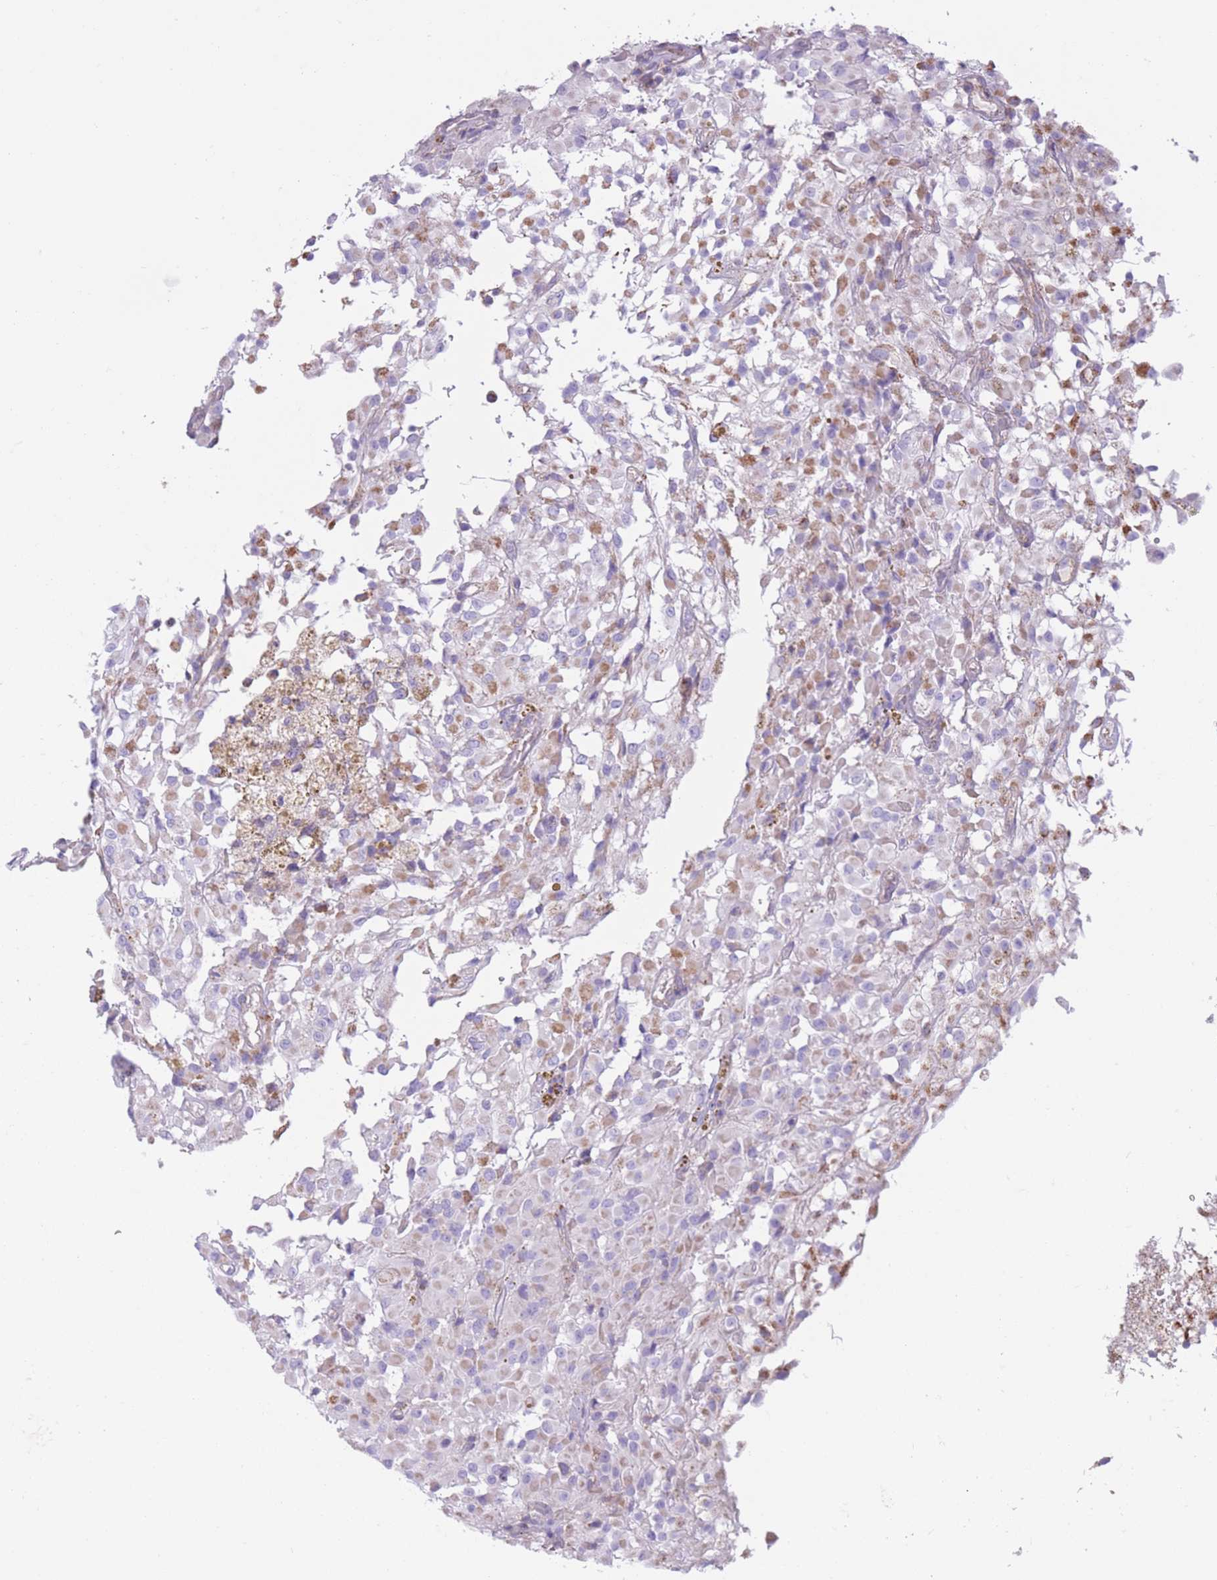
{"staining": {"intensity": "moderate", "quantity": "<25%", "location": "cytoplasmic/membranous"}, "tissue": "glioma", "cell_type": "Tumor cells", "image_type": "cancer", "snomed": [{"axis": "morphology", "description": "Glioma, malignant, High grade"}, {"axis": "topography", "description": "Brain"}], "caption": "This is a photomicrograph of IHC staining of high-grade glioma (malignant), which shows moderate expression in the cytoplasmic/membranous of tumor cells.", "gene": "PDHA1", "patient": {"sex": "female", "age": 59}}